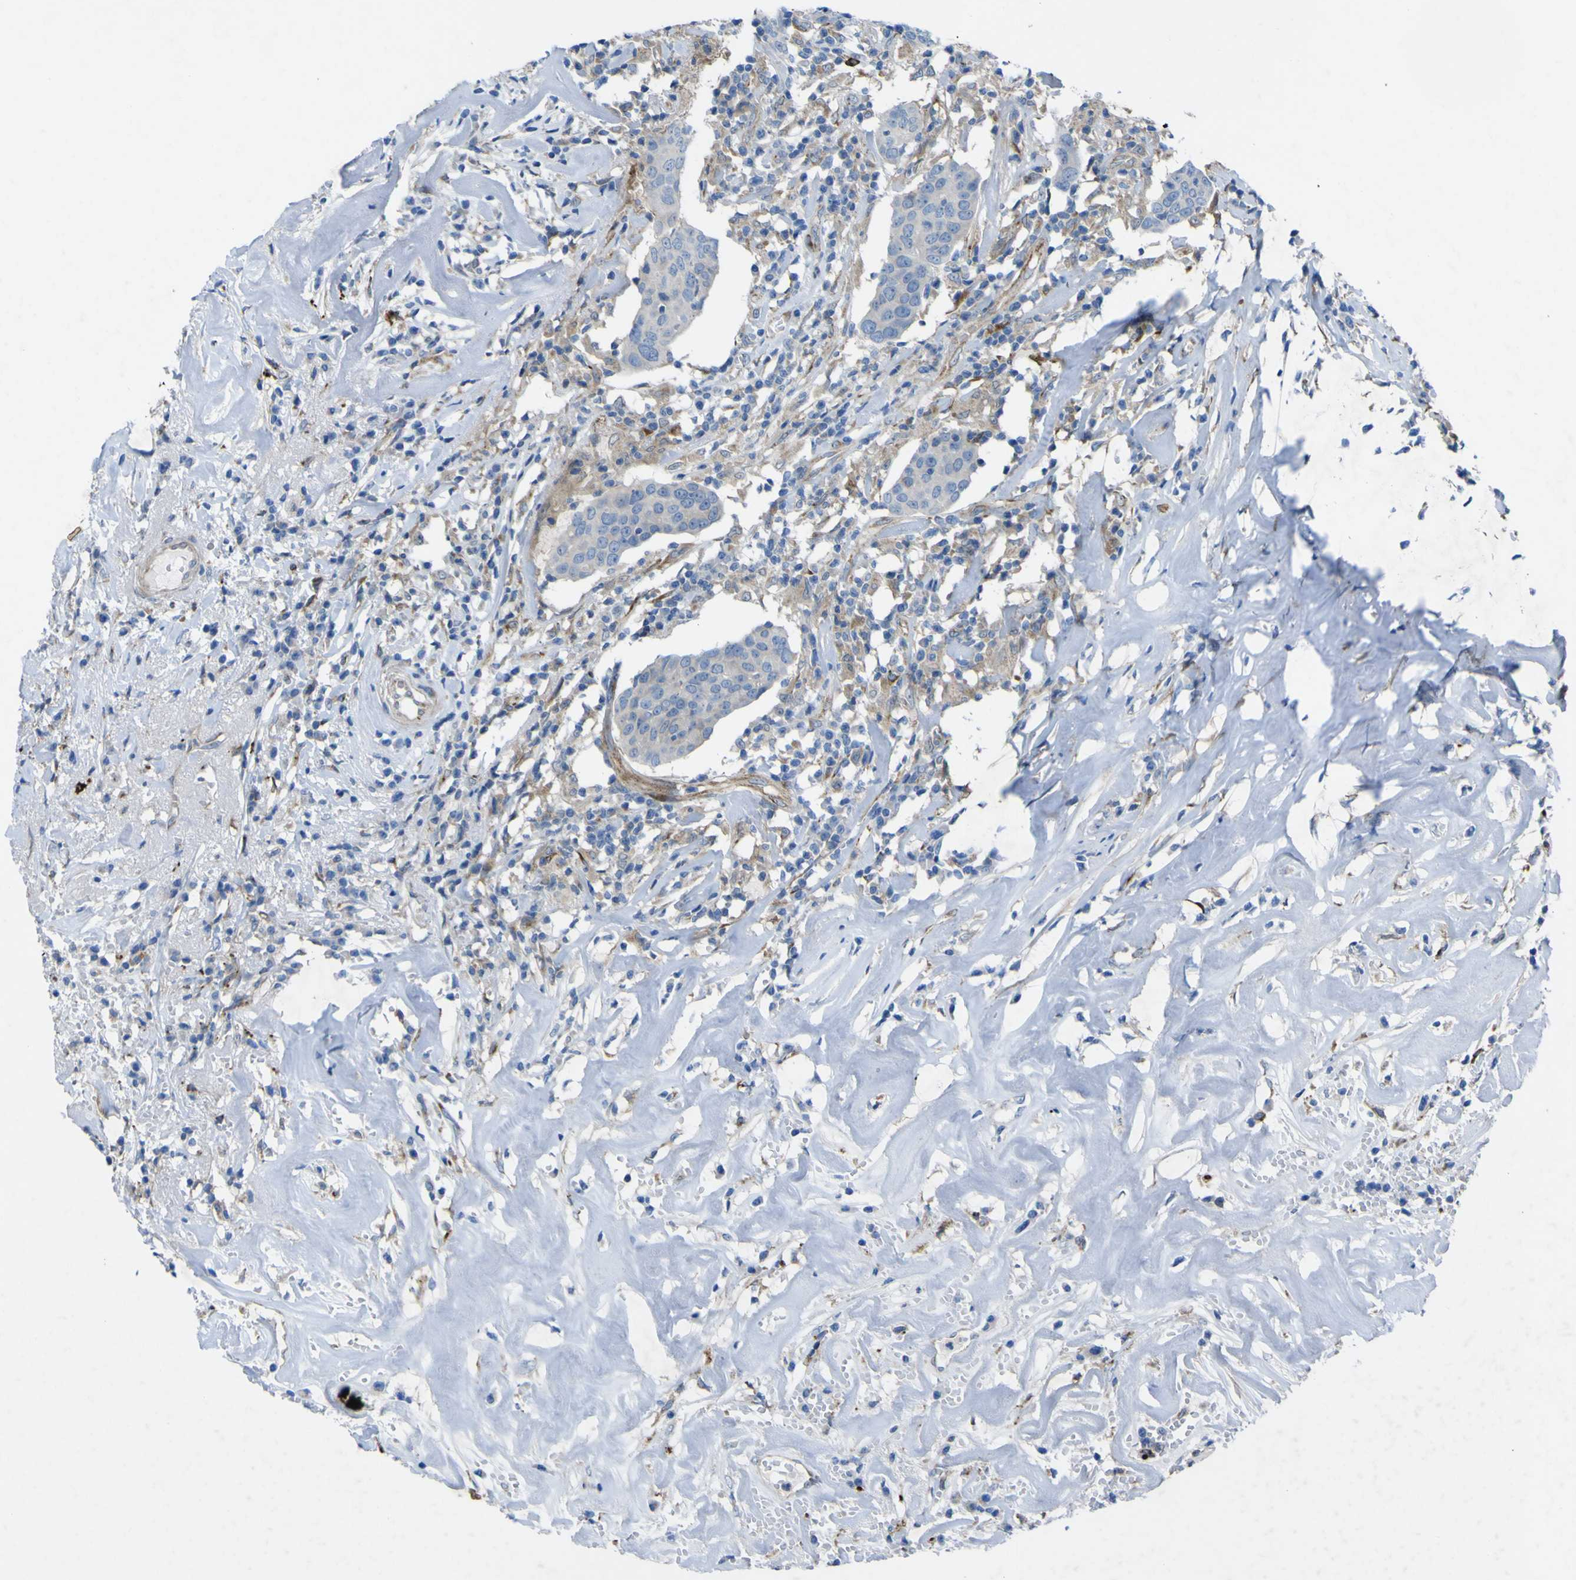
{"staining": {"intensity": "negative", "quantity": "none", "location": "none"}, "tissue": "head and neck cancer", "cell_type": "Tumor cells", "image_type": "cancer", "snomed": [{"axis": "morphology", "description": "Adenocarcinoma, NOS"}, {"axis": "topography", "description": "Salivary gland"}, {"axis": "topography", "description": "Head-Neck"}], "caption": "A micrograph of human adenocarcinoma (head and neck) is negative for staining in tumor cells.", "gene": "CST3", "patient": {"sex": "female", "age": 65}}